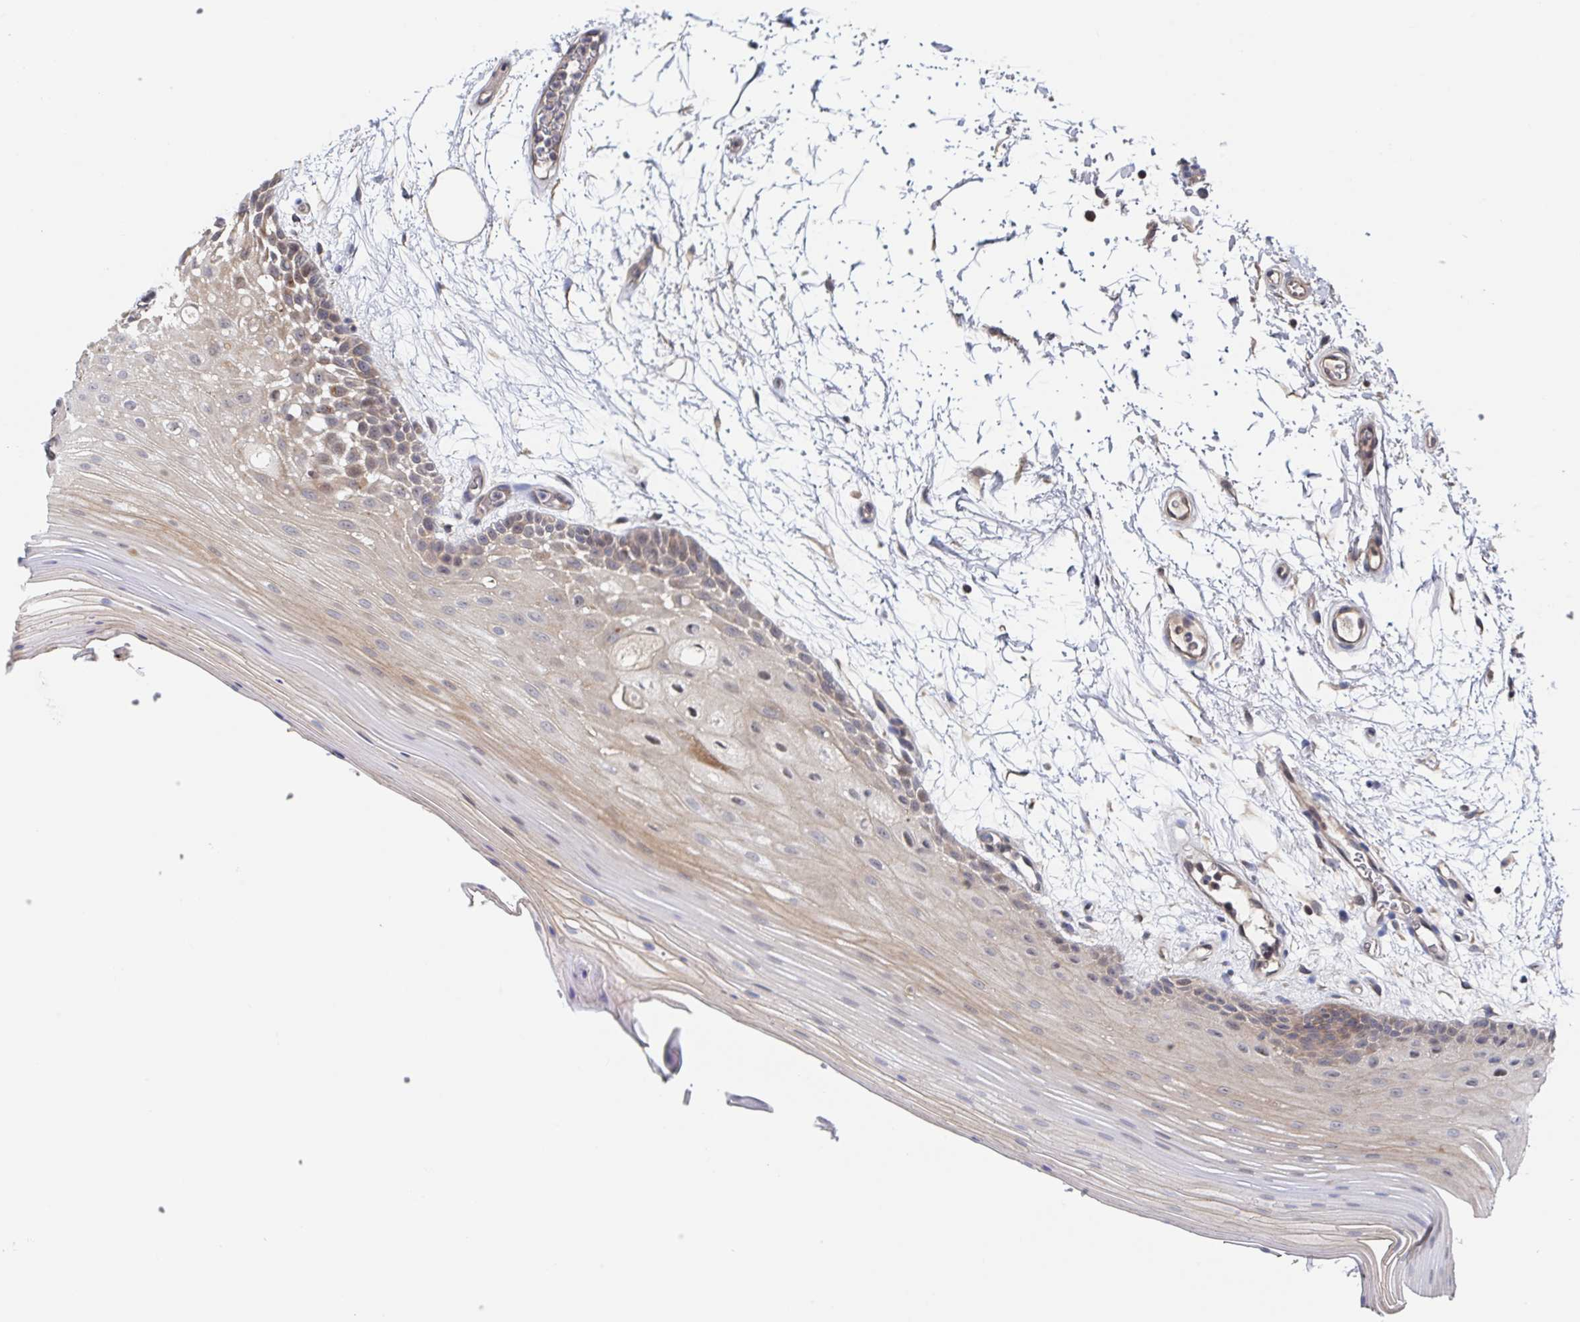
{"staining": {"intensity": "weak", "quantity": "25%-75%", "location": "cytoplasmic/membranous"}, "tissue": "oral mucosa", "cell_type": "Squamous epithelial cells", "image_type": "normal", "snomed": [{"axis": "morphology", "description": "Normal tissue, NOS"}, {"axis": "morphology", "description": "Squamous cell carcinoma, NOS"}, {"axis": "topography", "description": "Oral tissue"}, {"axis": "topography", "description": "Tounge, NOS"}, {"axis": "topography", "description": "Head-Neck"}], "caption": "Approximately 25%-75% of squamous epithelial cells in benign human oral mucosa exhibit weak cytoplasmic/membranous protein expression as visualized by brown immunohistochemical staining.", "gene": "DHRS12", "patient": {"sex": "male", "age": 62}}